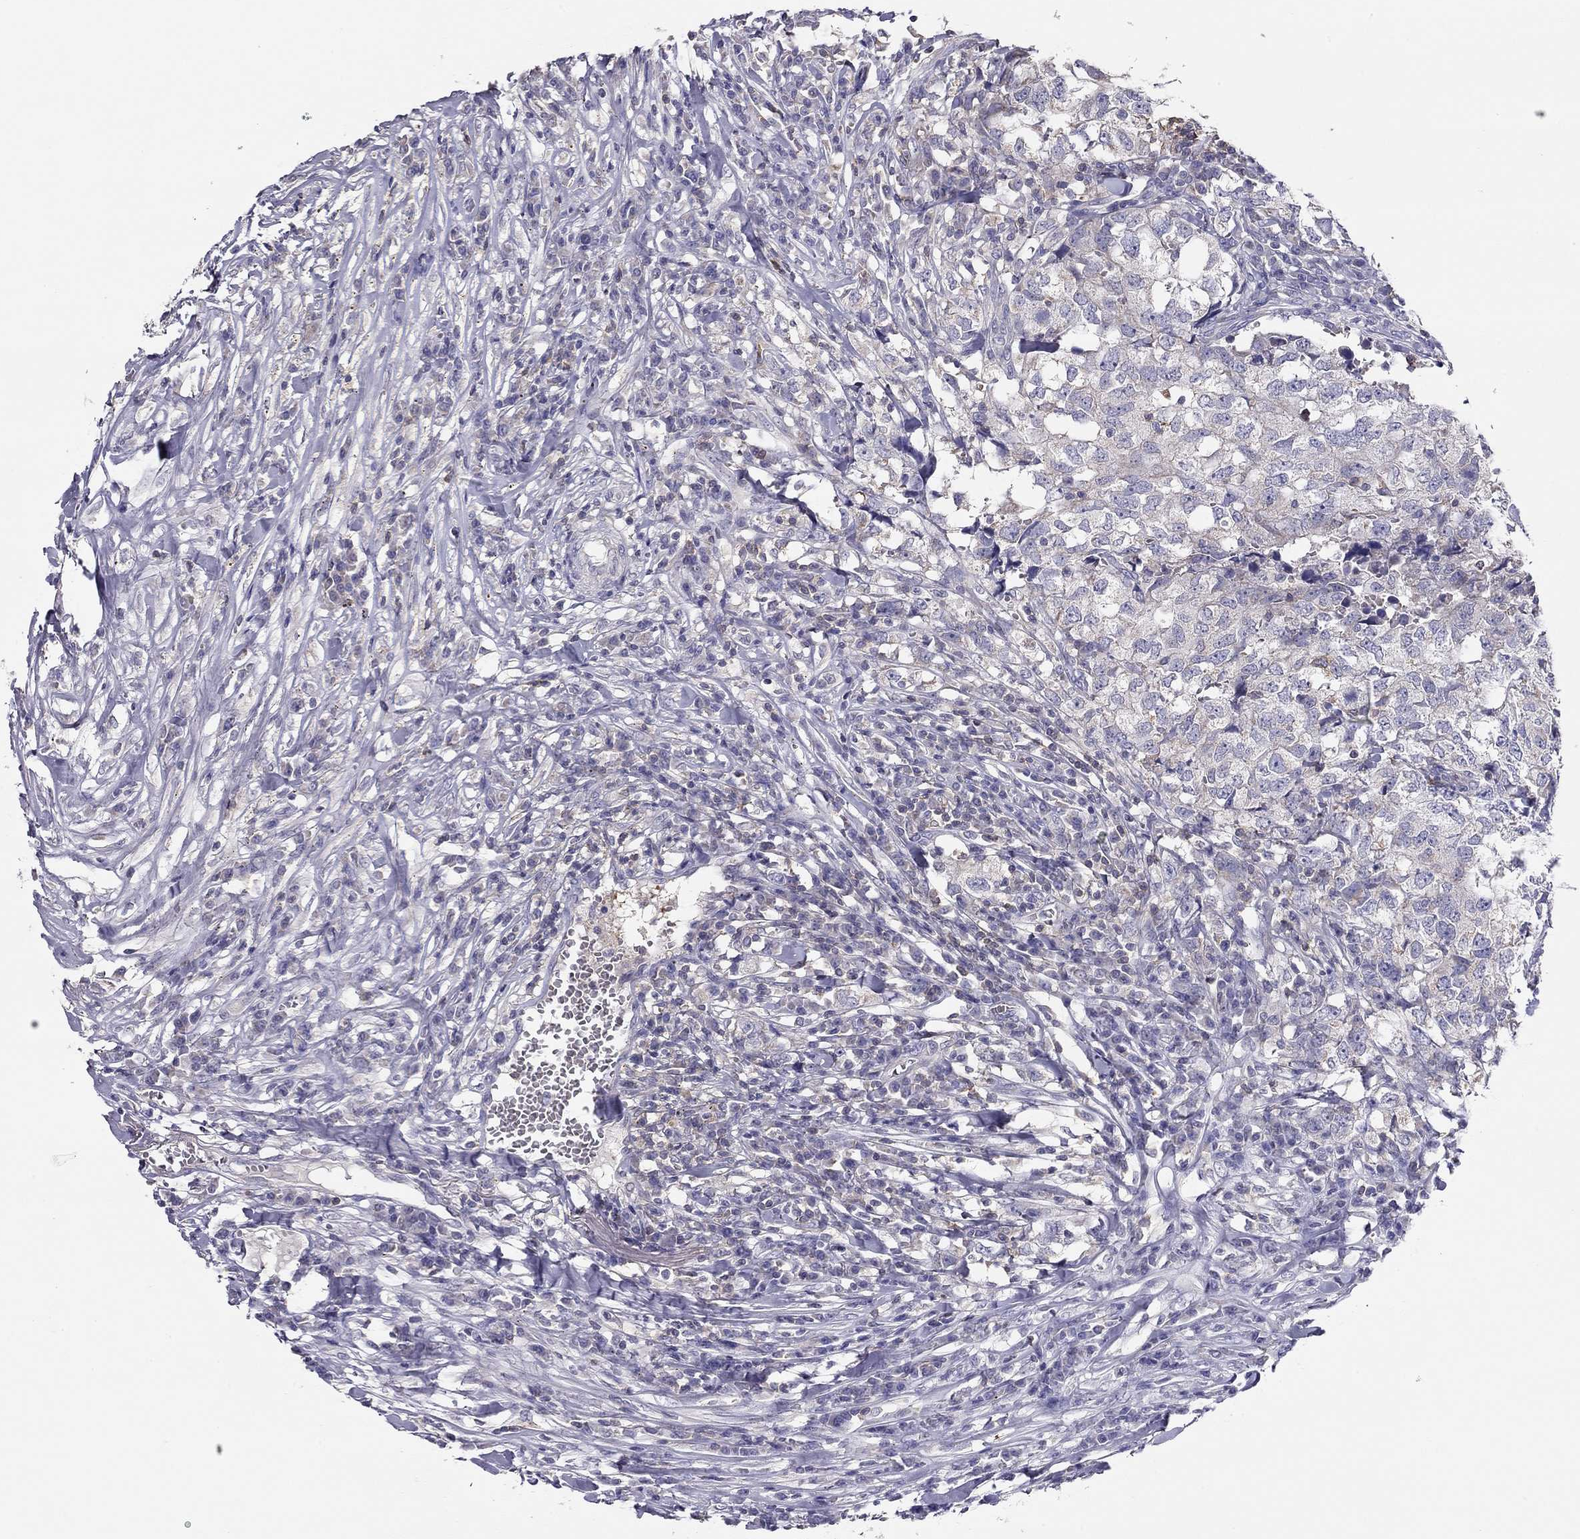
{"staining": {"intensity": "negative", "quantity": "none", "location": "none"}, "tissue": "breast cancer", "cell_type": "Tumor cells", "image_type": "cancer", "snomed": [{"axis": "morphology", "description": "Duct carcinoma"}, {"axis": "topography", "description": "Breast"}], "caption": "Immunohistochemistry photomicrograph of neoplastic tissue: breast cancer stained with DAB (3,3'-diaminobenzidine) displays no significant protein positivity in tumor cells.", "gene": "CITED1", "patient": {"sex": "female", "age": 30}}